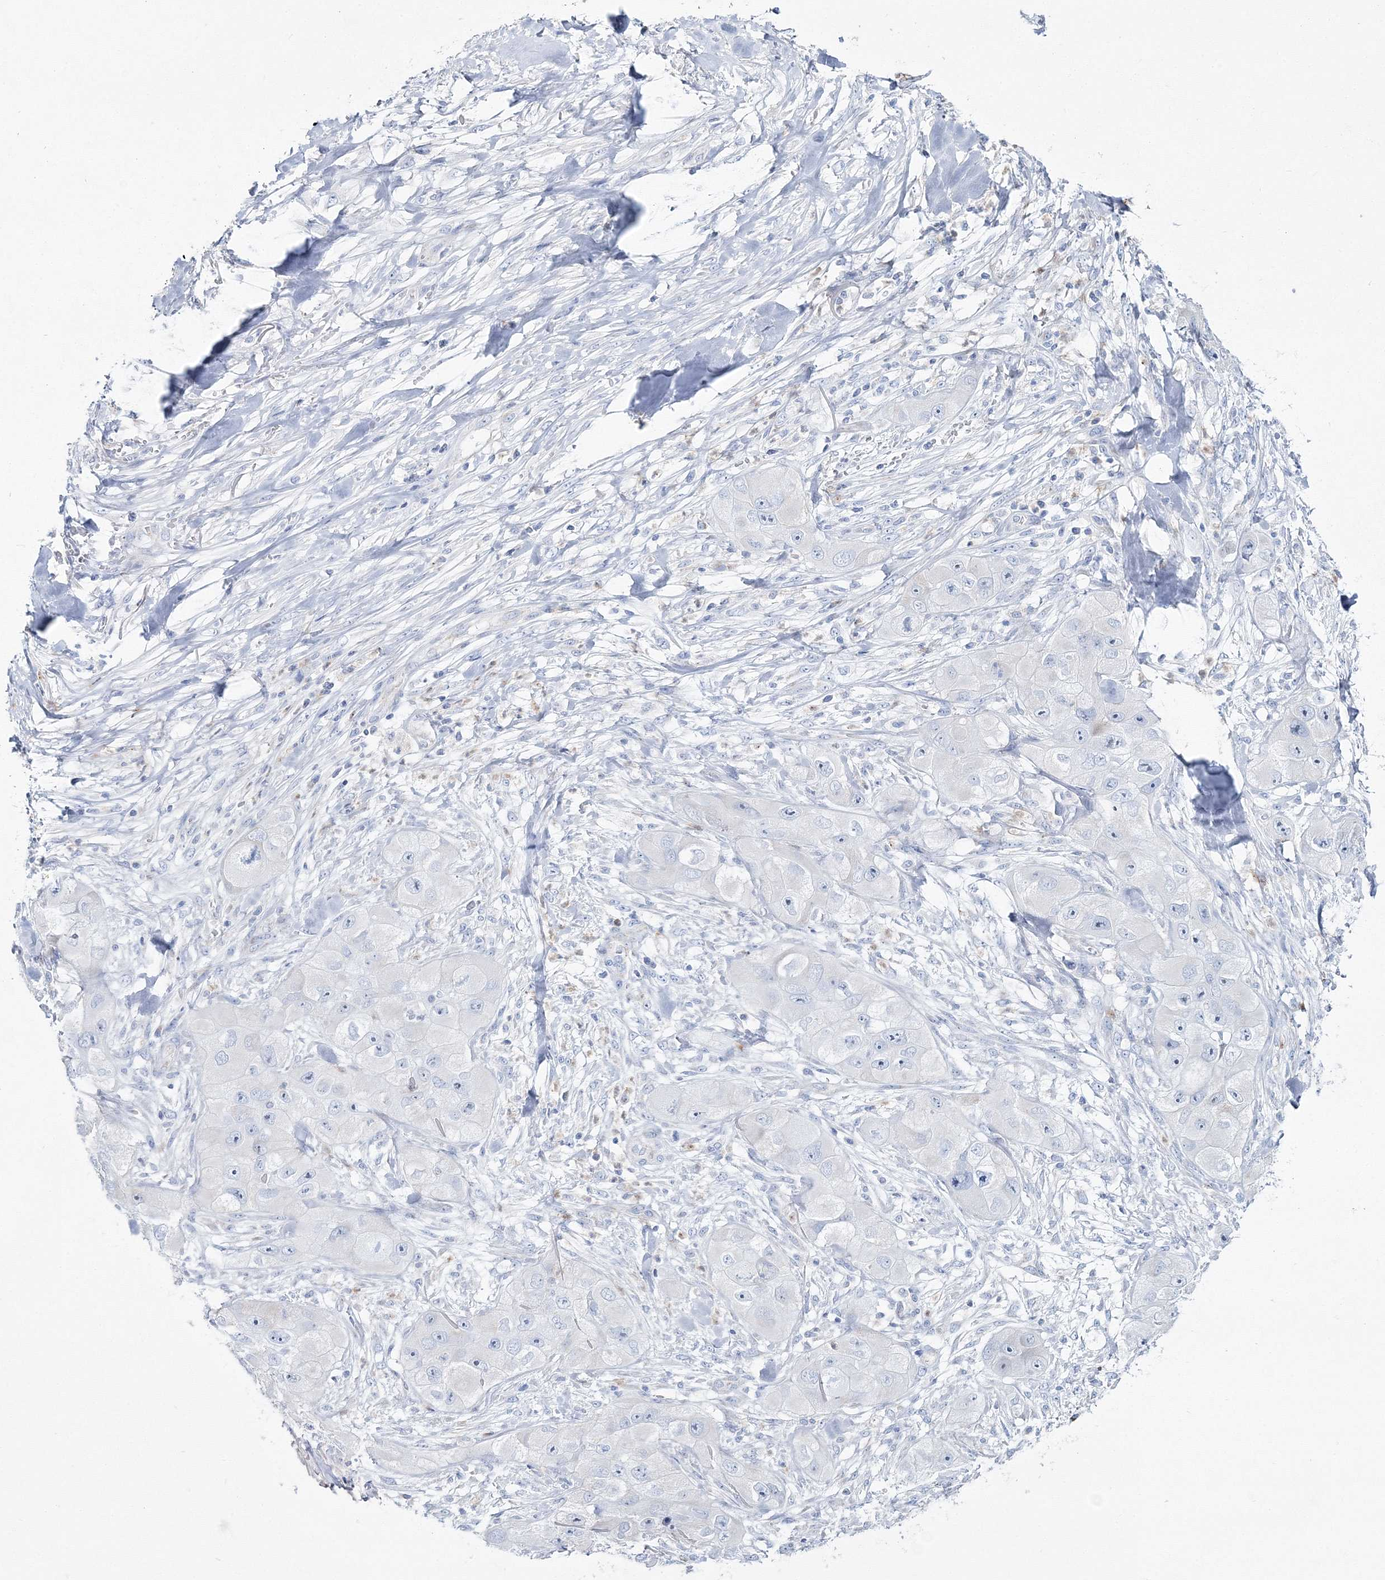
{"staining": {"intensity": "negative", "quantity": "none", "location": "none"}, "tissue": "skin cancer", "cell_type": "Tumor cells", "image_type": "cancer", "snomed": [{"axis": "morphology", "description": "Squamous cell carcinoma, NOS"}, {"axis": "topography", "description": "Skin"}, {"axis": "topography", "description": "Subcutis"}], "caption": "Immunohistochemistry (IHC) of human squamous cell carcinoma (skin) shows no positivity in tumor cells.", "gene": "HIBCH", "patient": {"sex": "male", "age": 73}}